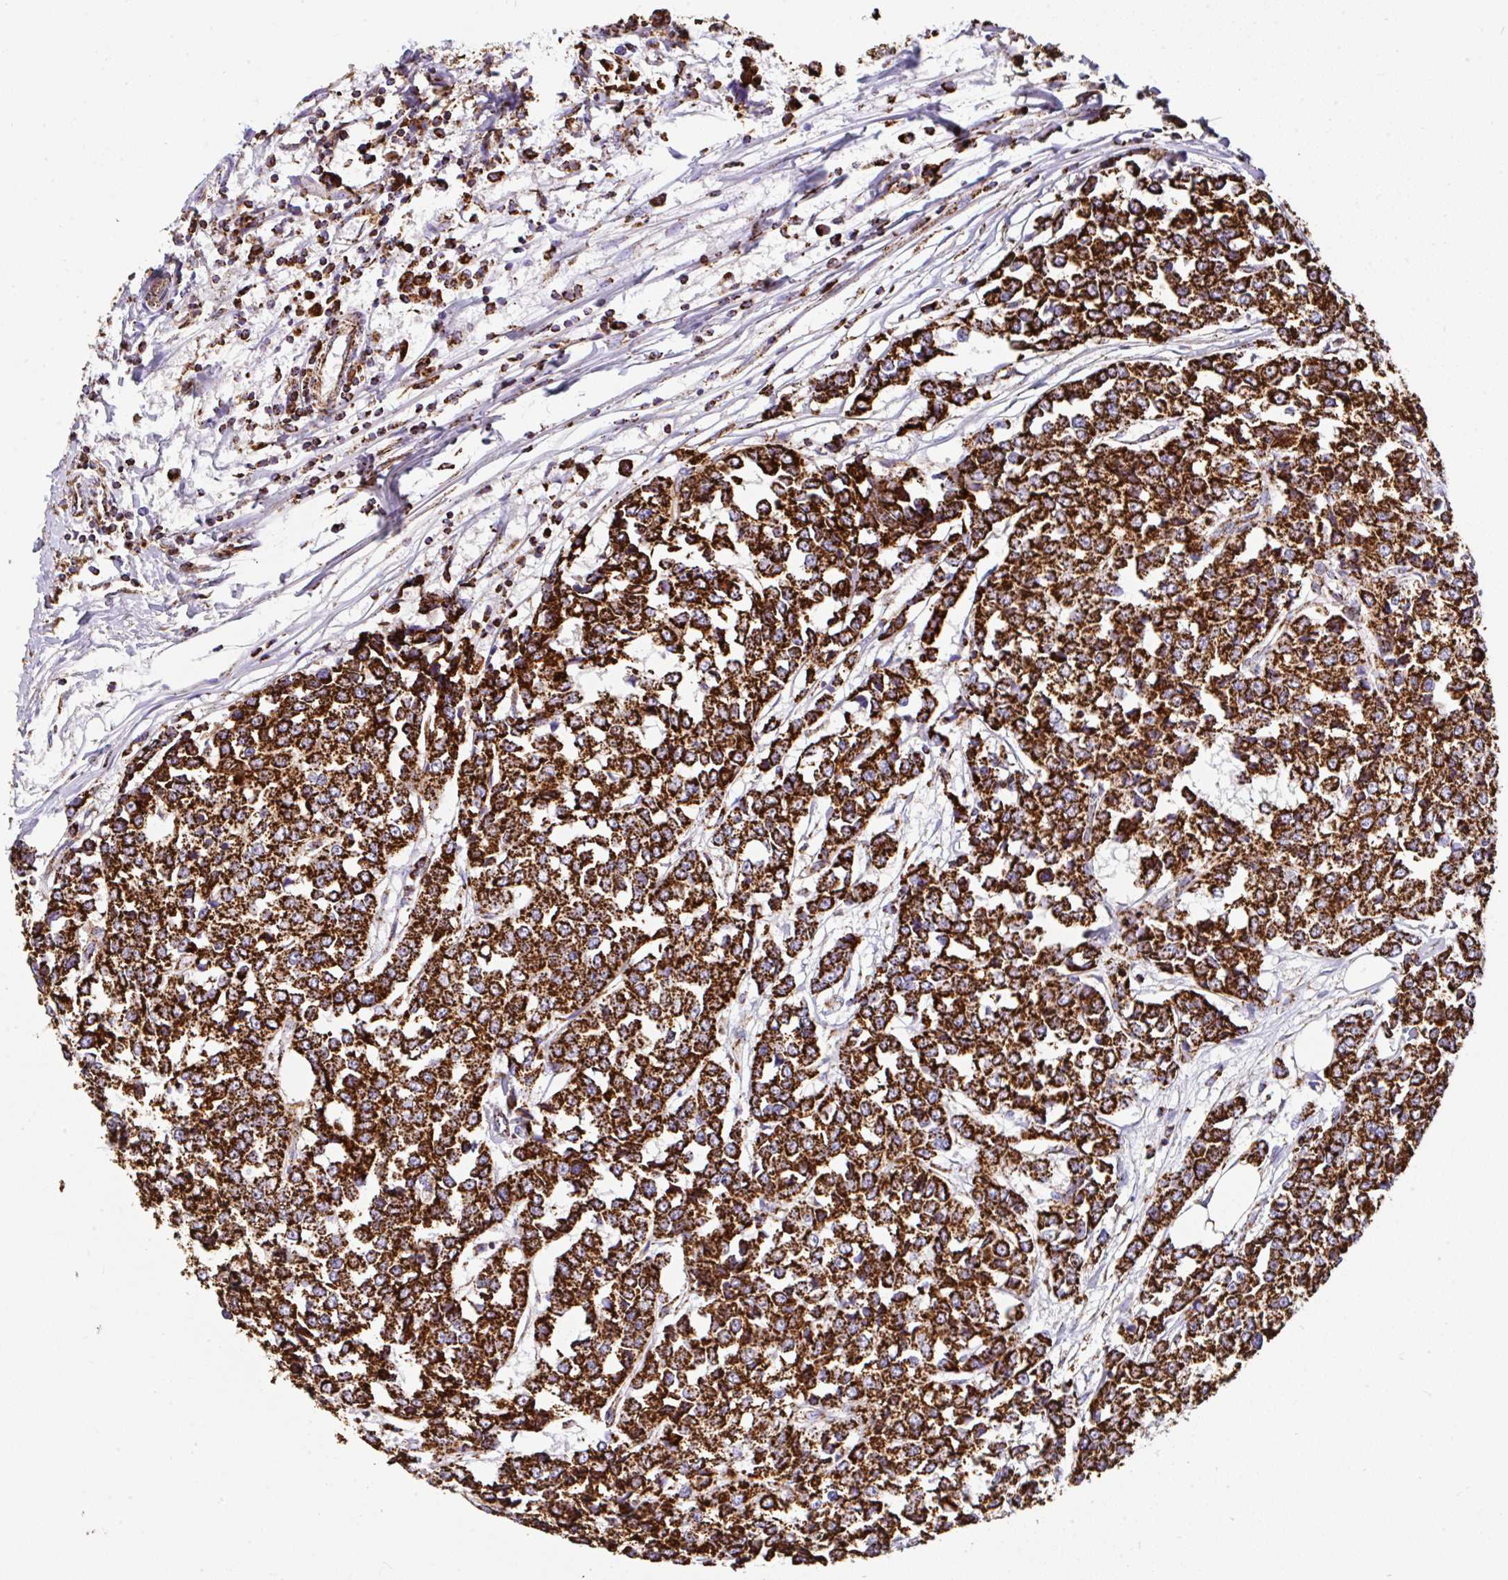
{"staining": {"intensity": "strong", "quantity": ">75%", "location": "cytoplasmic/membranous"}, "tissue": "breast cancer", "cell_type": "Tumor cells", "image_type": "cancer", "snomed": [{"axis": "morphology", "description": "Duct carcinoma"}, {"axis": "topography", "description": "Breast"}], "caption": "Human breast cancer stained with a protein marker exhibits strong staining in tumor cells.", "gene": "ANKRD33B", "patient": {"sex": "female", "age": 80}}